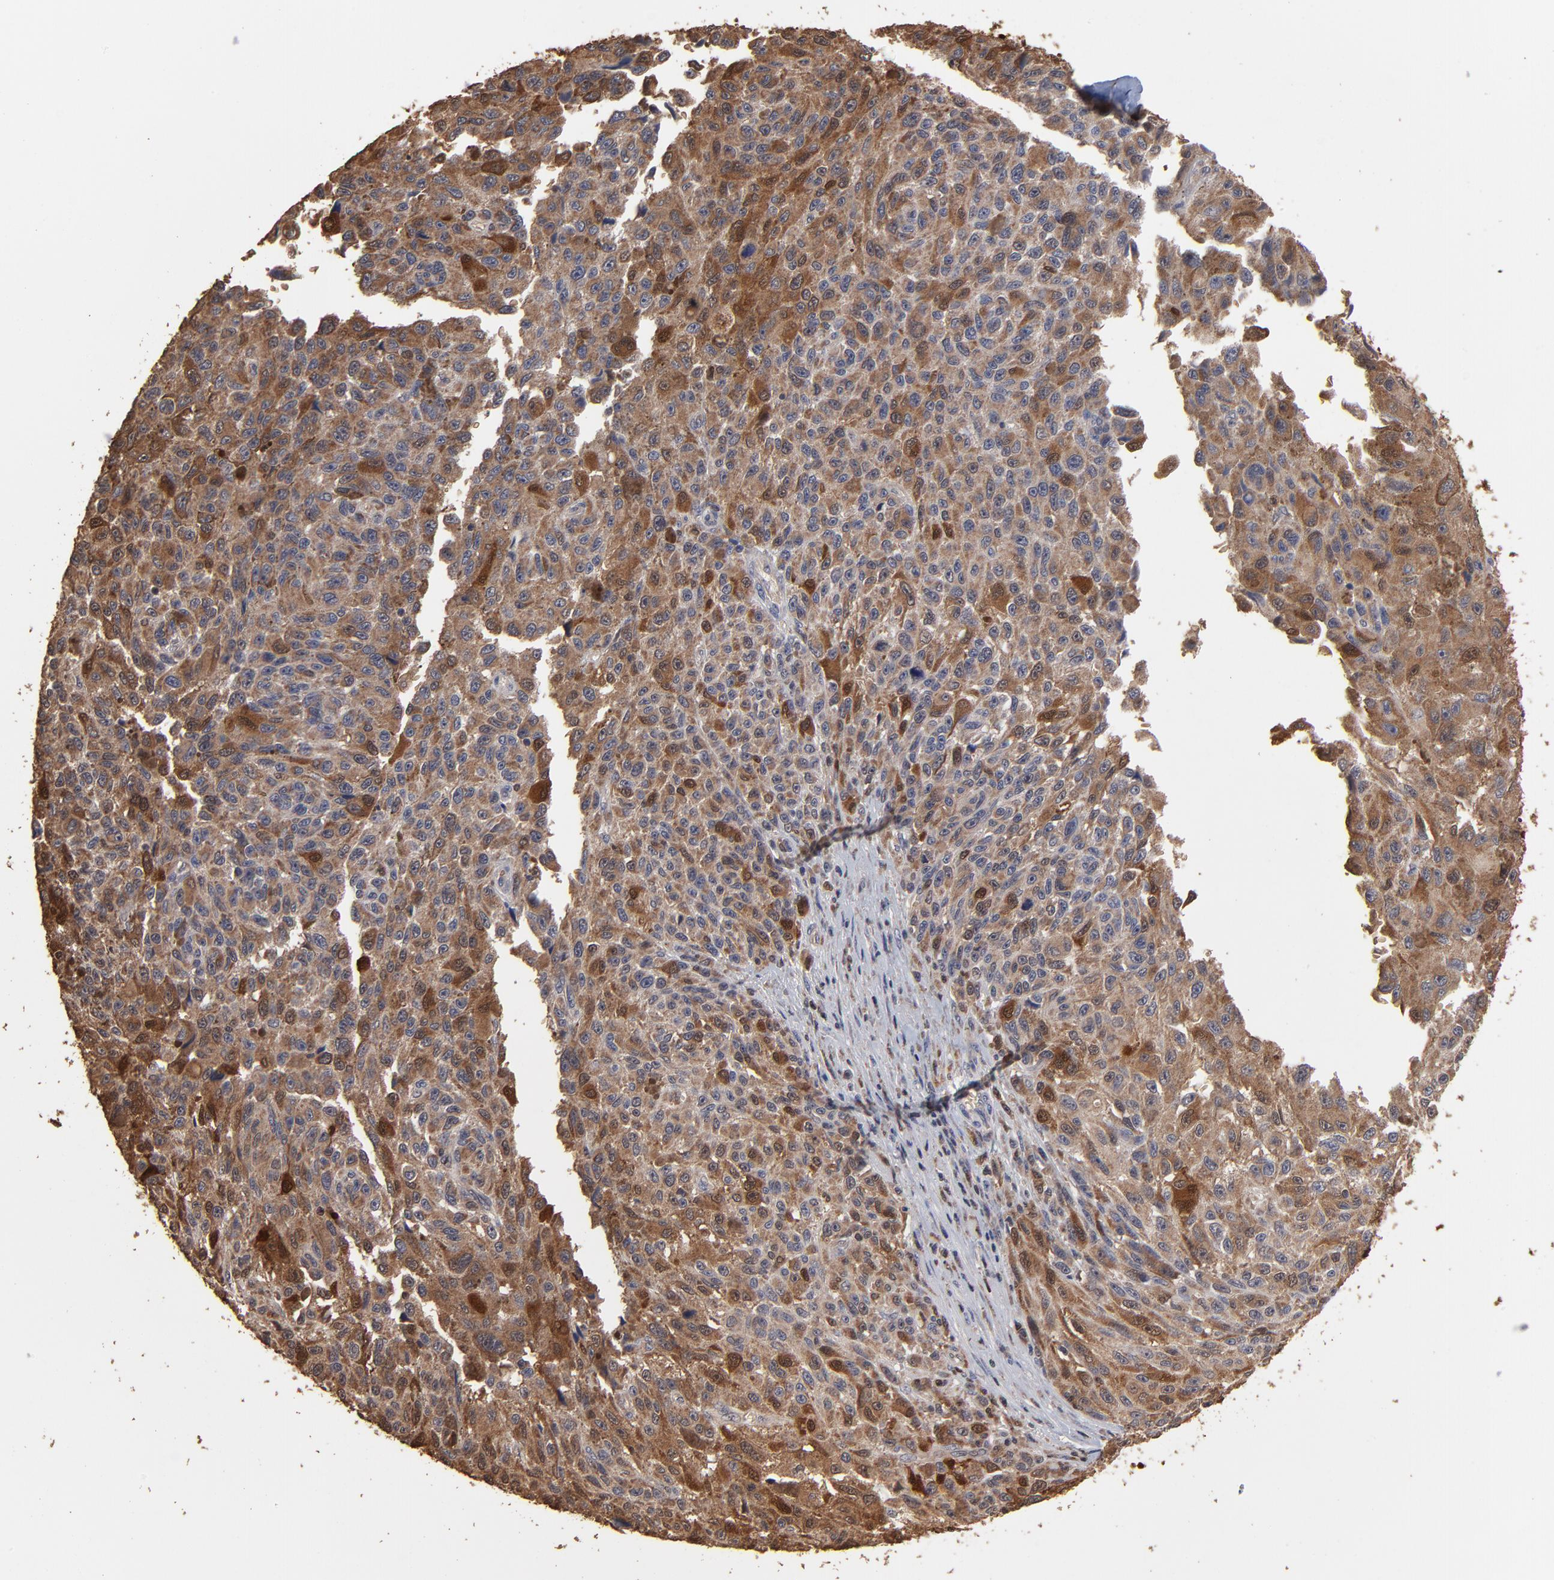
{"staining": {"intensity": "weak", "quantity": ">75%", "location": "cytoplasmic/membranous"}, "tissue": "melanoma", "cell_type": "Tumor cells", "image_type": "cancer", "snomed": [{"axis": "morphology", "description": "Malignant melanoma, NOS"}, {"axis": "topography", "description": "Skin"}], "caption": "IHC staining of melanoma, which shows low levels of weak cytoplasmic/membranous expression in approximately >75% of tumor cells indicating weak cytoplasmic/membranous protein expression. The staining was performed using DAB (3,3'-diaminobenzidine) (brown) for protein detection and nuclei were counterstained in hematoxylin (blue).", "gene": "CASP1", "patient": {"sex": "male", "age": 81}}